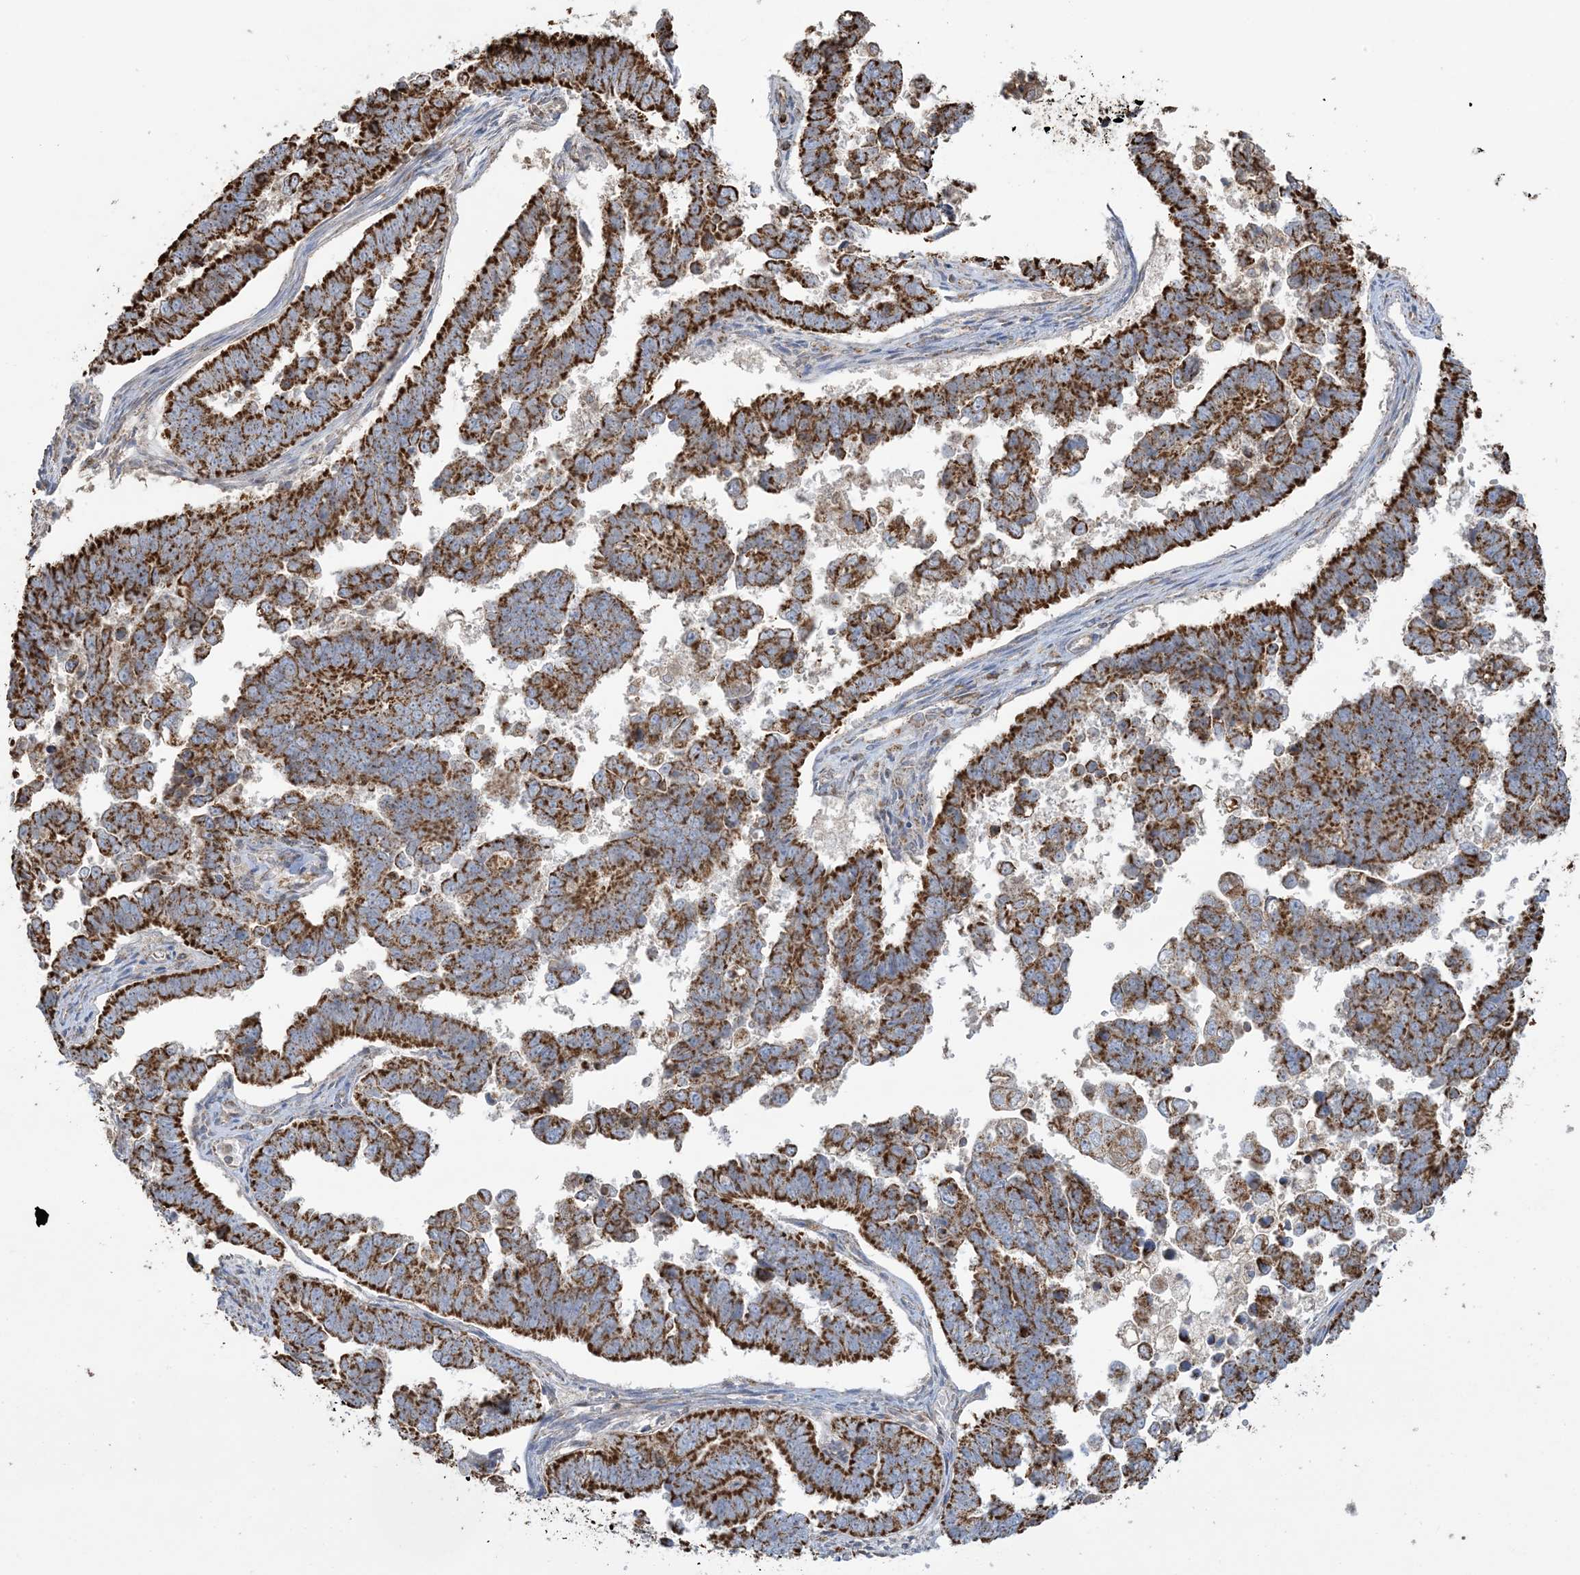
{"staining": {"intensity": "strong", "quantity": ">75%", "location": "cytoplasmic/membranous"}, "tissue": "endometrial cancer", "cell_type": "Tumor cells", "image_type": "cancer", "snomed": [{"axis": "morphology", "description": "Adenocarcinoma, NOS"}, {"axis": "topography", "description": "Endometrium"}], "caption": "Protein analysis of endometrial cancer (adenocarcinoma) tissue exhibits strong cytoplasmic/membranous staining in about >75% of tumor cells.", "gene": "AGA", "patient": {"sex": "female", "age": 75}}